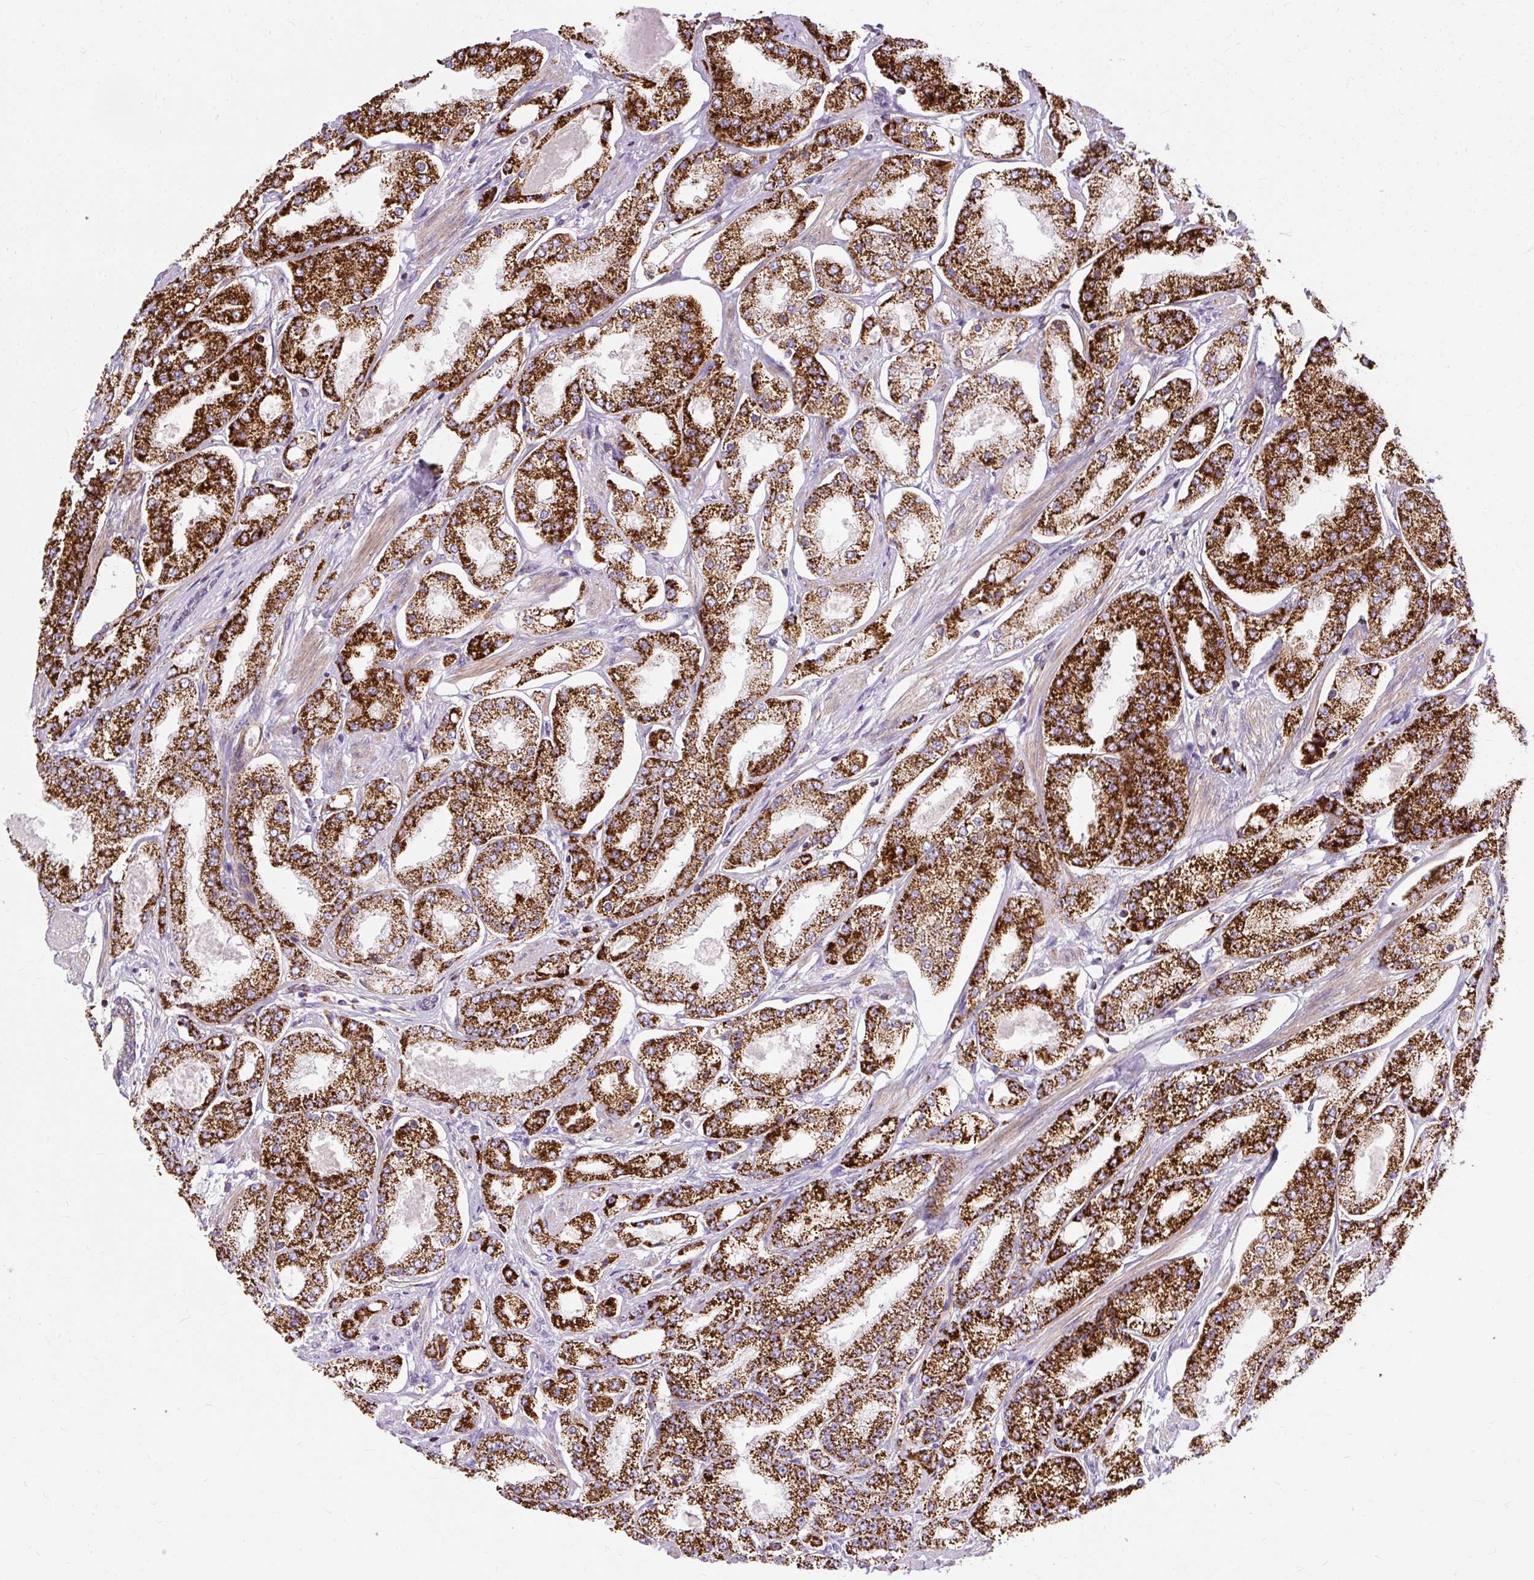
{"staining": {"intensity": "strong", "quantity": ">75%", "location": "cytoplasmic/membranous"}, "tissue": "prostate cancer", "cell_type": "Tumor cells", "image_type": "cancer", "snomed": [{"axis": "morphology", "description": "Adenocarcinoma, High grade"}, {"axis": "topography", "description": "Prostate"}], "caption": "Protein staining demonstrates strong cytoplasmic/membranous expression in about >75% of tumor cells in adenocarcinoma (high-grade) (prostate).", "gene": "CEP290", "patient": {"sex": "male", "age": 69}}